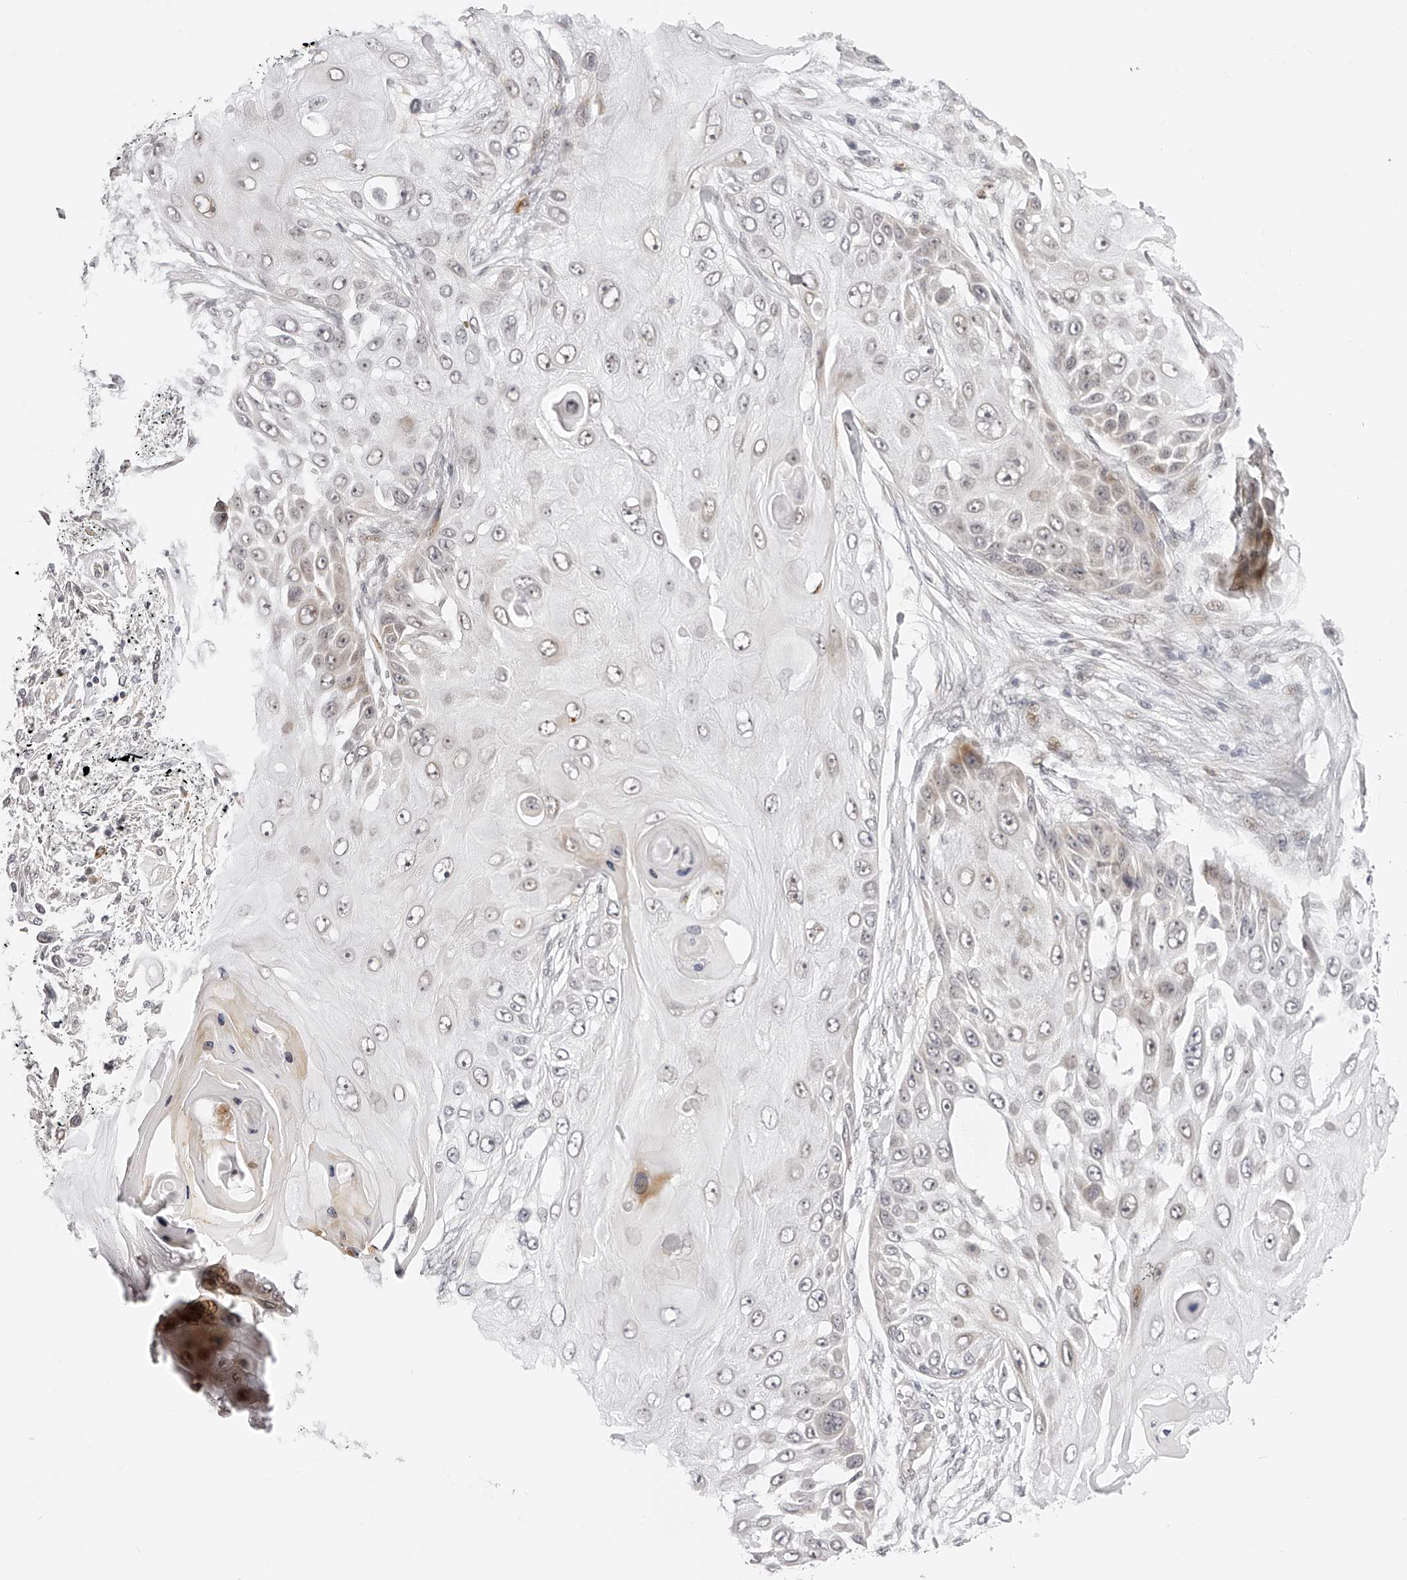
{"staining": {"intensity": "negative", "quantity": "none", "location": "none"}, "tissue": "skin cancer", "cell_type": "Tumor cells", "image_type": "cancer", "snomed": [{"axis": "morphology", "description": "Squamous cell carcinoma, NOS"}, {"axis": "topography", "description": "Skin"}], "caption": "This is an immunohistochemistry micrograph of human skin squamous cell carcinoma. There is no staining in tumor cells.", "gene": "PLEKHG1", "patient": {"sex": "female", "age": 44}}